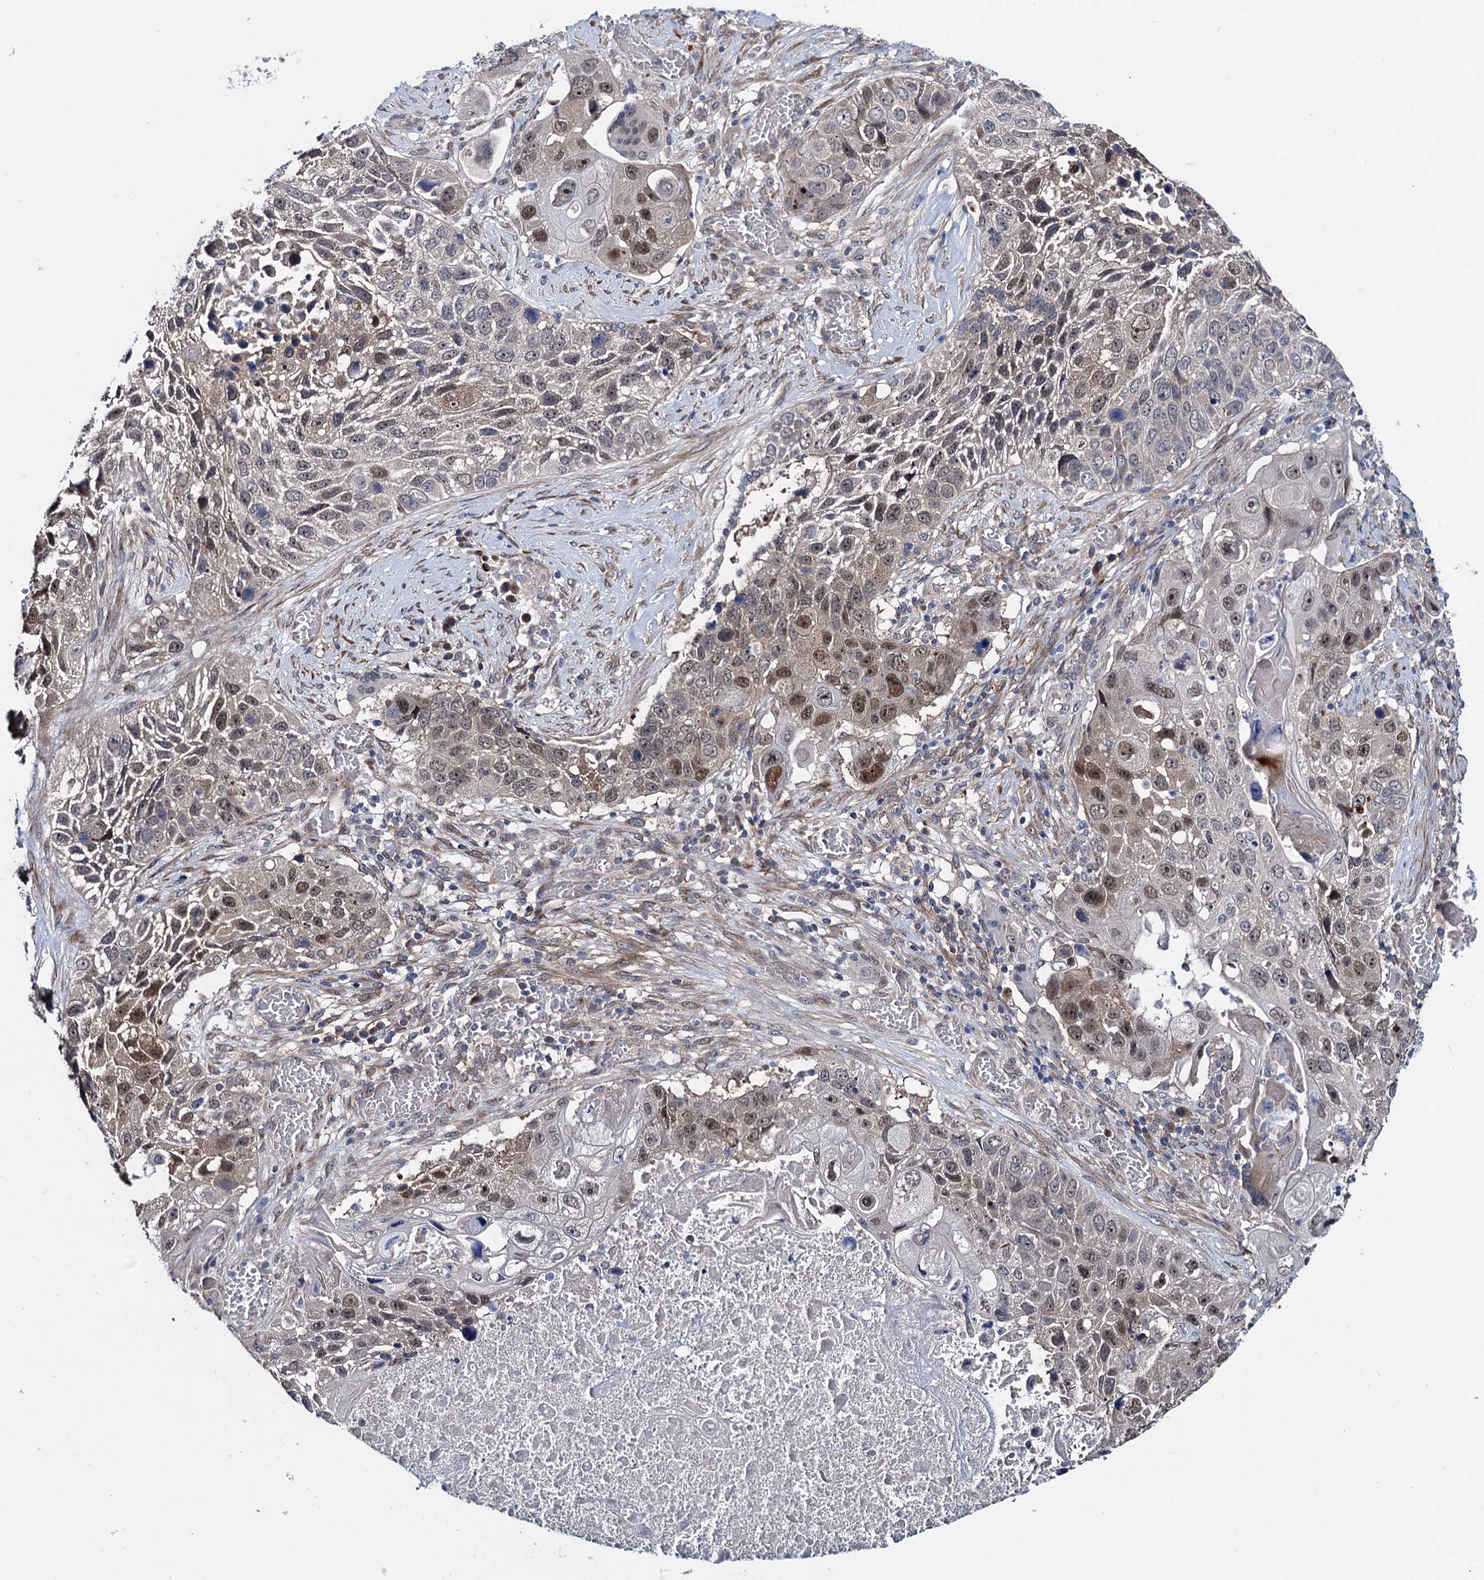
{"staining": {"intensity": "moderate", "quantity": "25%-75%", "location": "nuclear"}, "tissue": "lung cancer", "cell_type": "Tumor cells", "image_type": "cancer", "snomed": [{"axis": "morphology", "description": "Squamous cell carcinoma, NOS"}, {"axis": "topography", "description": "Lung"}], "caption": "Tumor cells reveal moderate nuclear positivity in about 25%-75% of cells in lung cancer (squamous cell carcinoma).", "gene": "EYA4", "patient": {"sex": "male", "age": 61}}